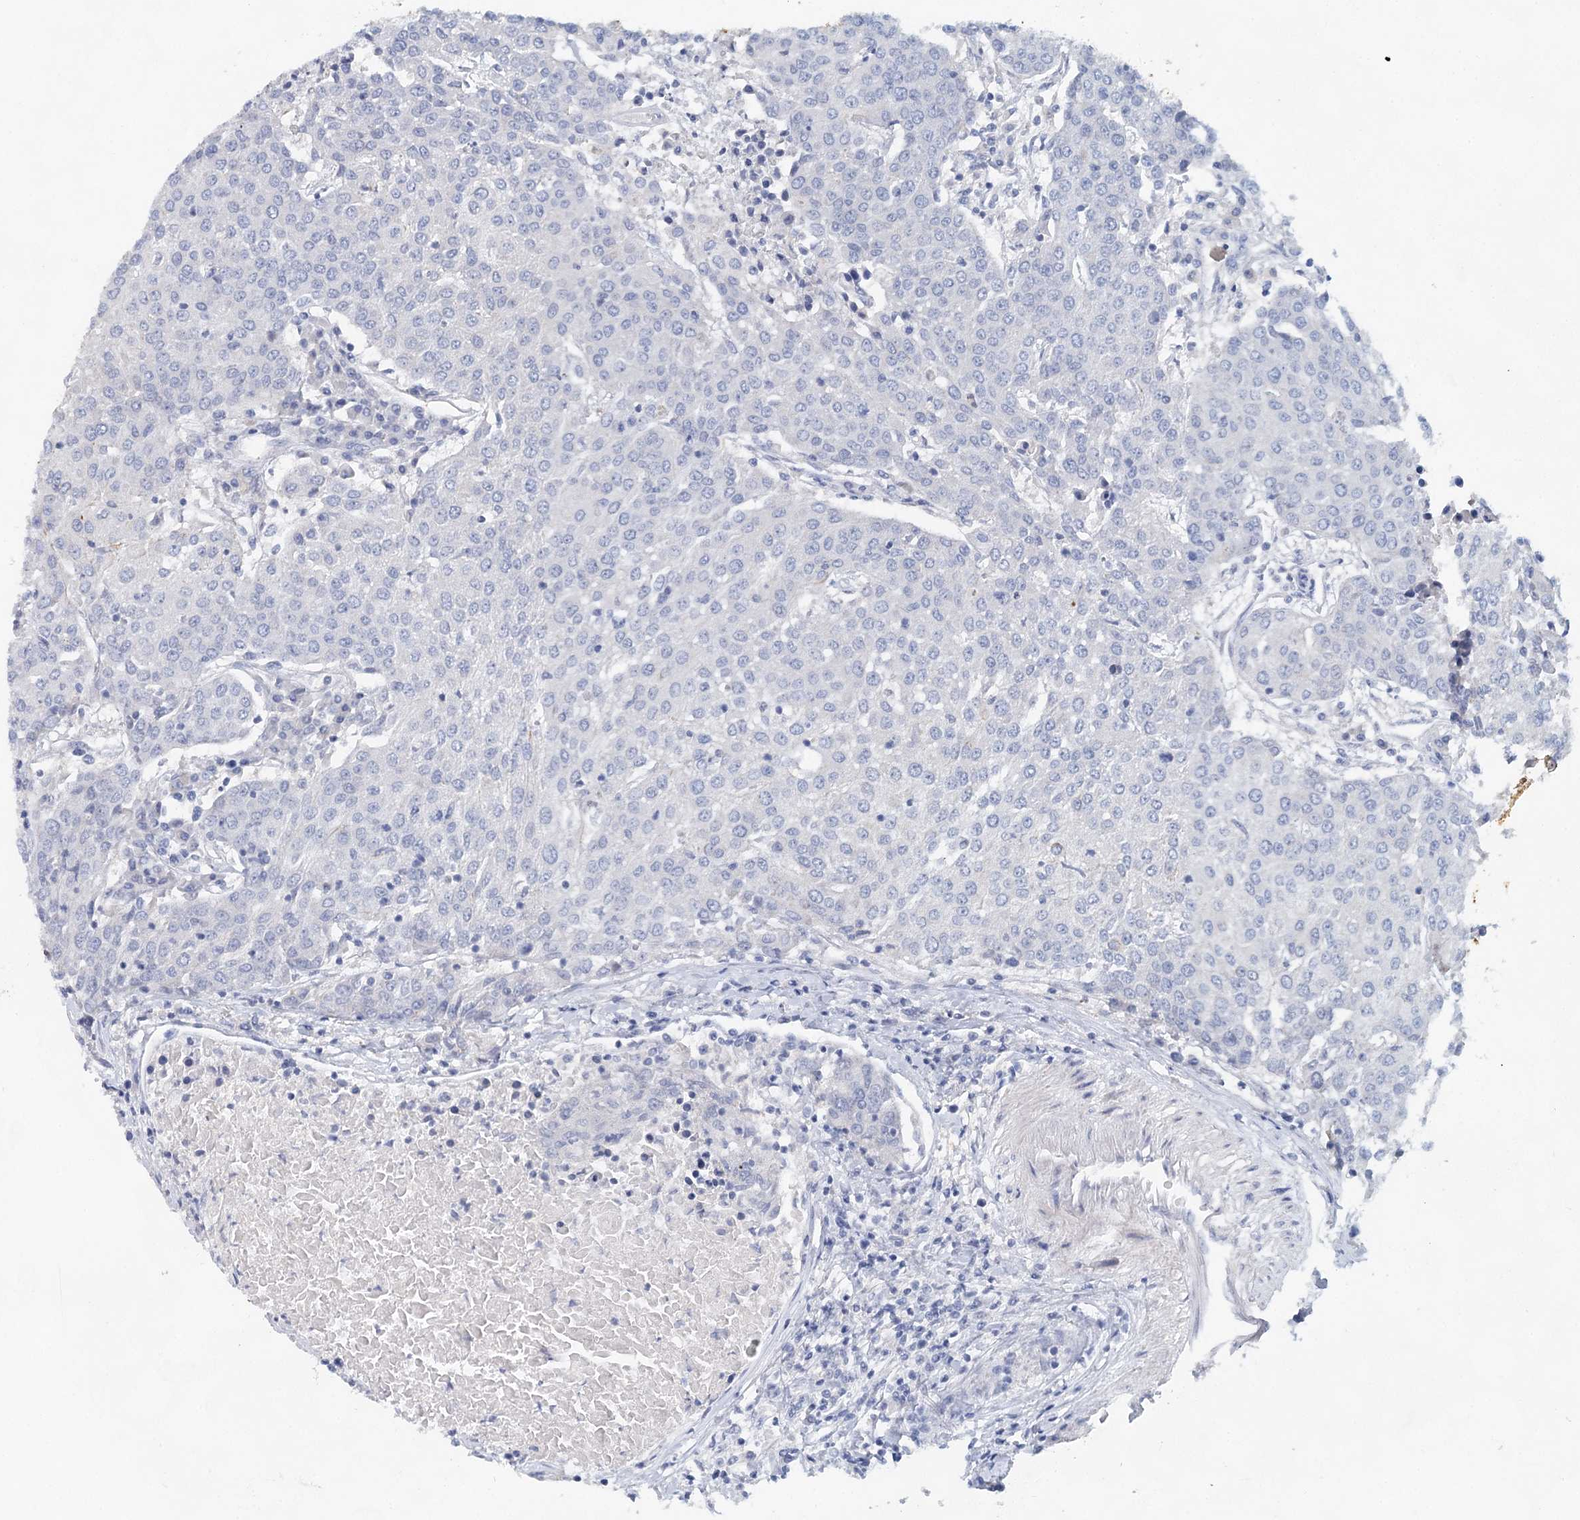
{"staining": {"intensity": "negative", "quantity": "none", "location": "none"}, "tissue": "urothelial cancer", "cell_type": "Tumor cells", "image_type": "cancer", "snomed": [{"axis": "morphology", "description": "Urothelial carcinoma, High grade"}, {"axis": "topography", "description": "Urinary bladder"}], "caption": "Immunohistochemical staining of human urothelial carcinoma (high-grade) exhibits no significant positivity in tumor cells.", "gene": "SLC19A3", "patient": {"sex": "female", "age": 85}}